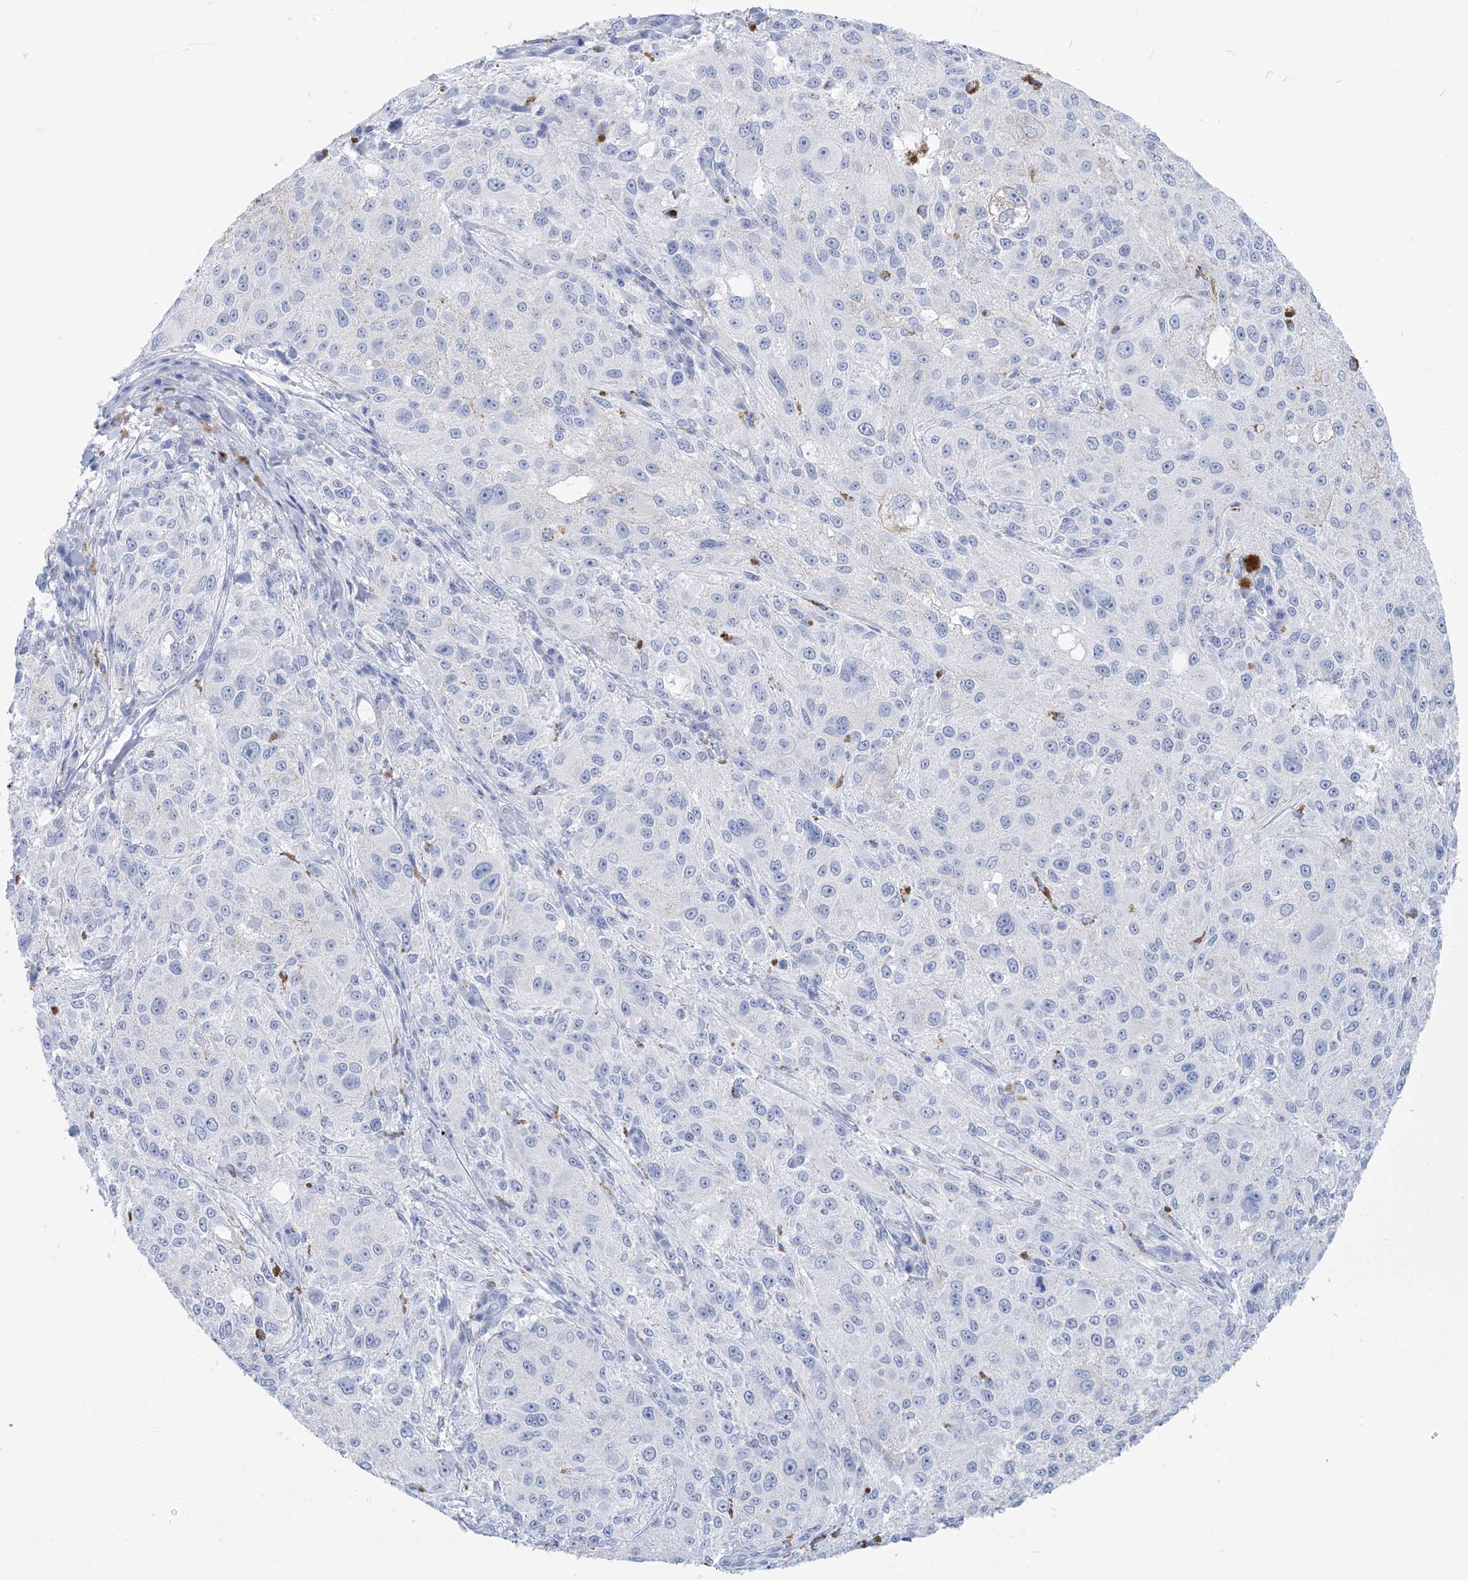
{"staining": {"intensity": "negative", "quantity": "none", "location": "none"}, "tissue": "melanoma", "cell_type": "Tumor cells", "image_type": "cancer", "snomed": [{"axis": "morphology", "description": "Necrosis, NOS"}, {"axis": "morphology", "description": "Malignant melanoma, NOS"}, {"axis": "topography", "description": "Skin"}], "caption": "DAB immunohistochemical staining of human malignant melanoma shows no significant expression in tumor cells. (Stains: DAB (3,3'-diaminobenzidine) IHC with hematoxylin counter stain, Microscopy: brightfield microscopy at high magnification).", "gene": "SH3YL1", "patient": {"sex": "female", "age": 87}}